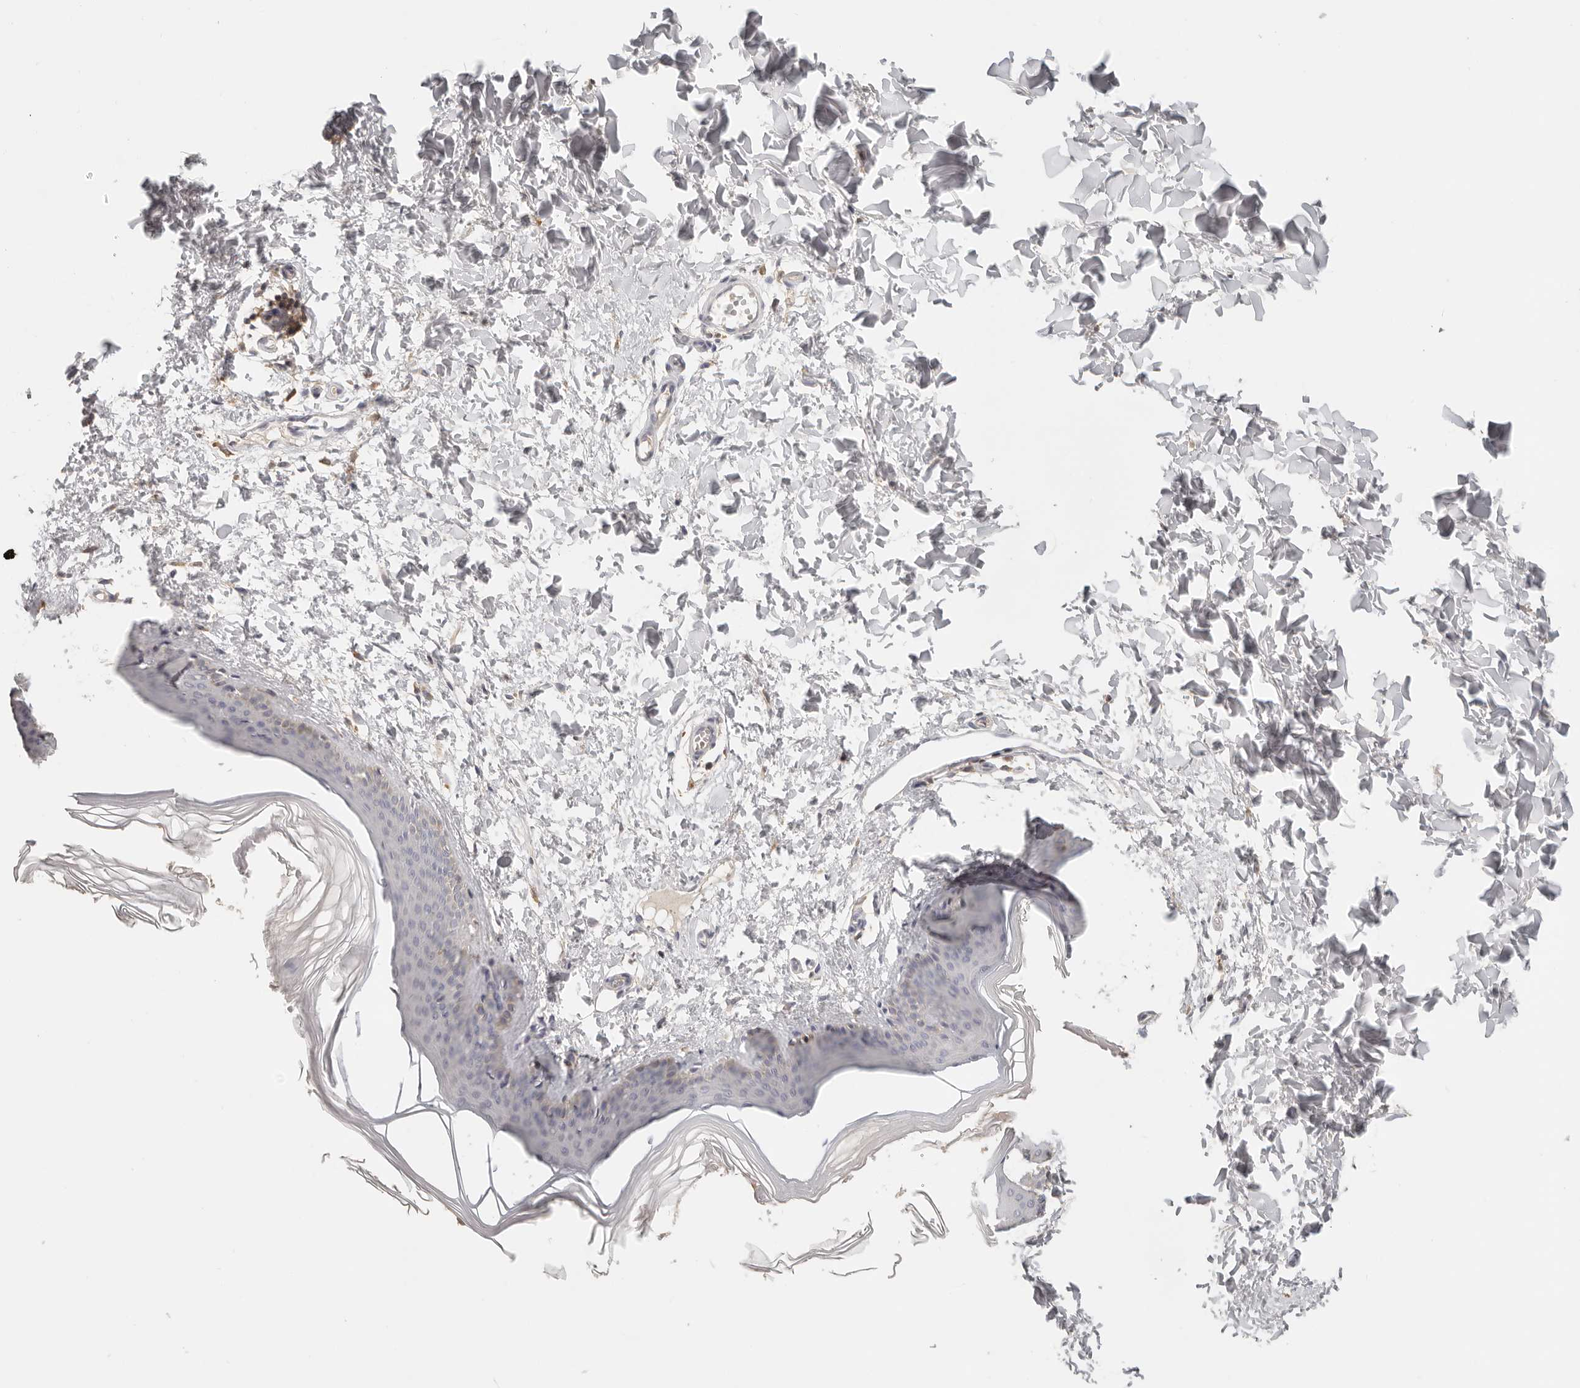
{"staining": {"intensity": "negative", "quantity": "none", "location": "none"}, "tissue": "skin", "cell_type": "Fibroblasts", "image_type": "normal", "snomed": [{"axis": "morphology", "description": "Normal tissue, NOS"}, {"axis": "topography", "description": "Skin"}], "caption": "Unremarkable skin was stained to show a protein in brown. There is no significant positivity in fibroblasts.", "gene": "CSK", "patient": {"sex": "female", "age": 27}}